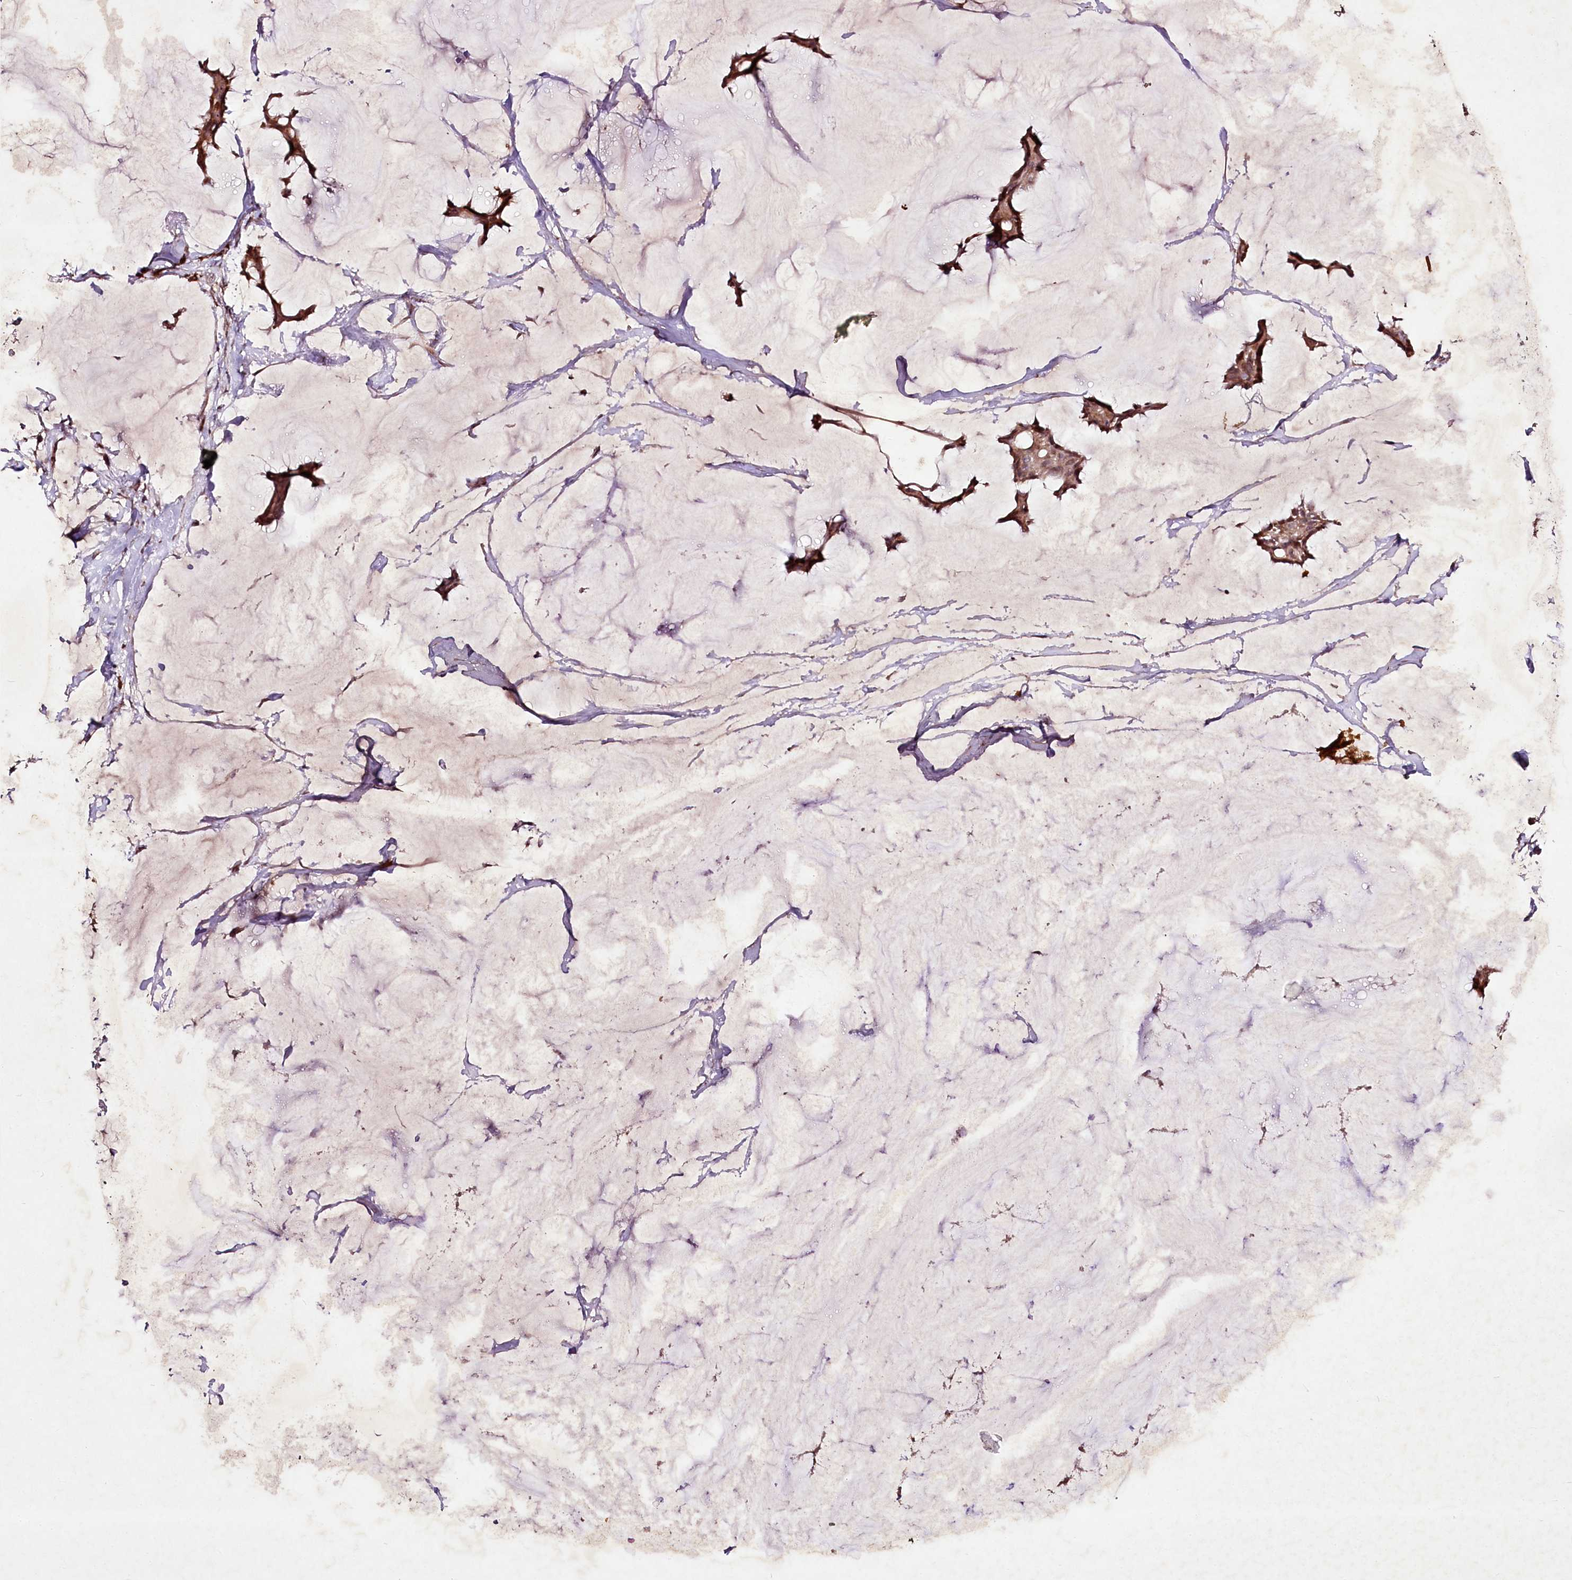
{"staining": {"intensity": "moderate", "quantity": ">75%", "location": "cytoplasmic/membranous"}, "tissue": "breast cancer", "cell_type": "Tumor cells", "image_type": "cancer", "snomed": [{"axis": "morphology", "description": "Duct carcinoma"}, {"axis": "topography", "description": "Breast"}], "caption": "Protein expression analysis of breast cancer shows moderate cytoplasmic/membranous positivity in approximately >75% of tumor cells. (DAB (3,3'-diaminobenzidine) IHC with brightfield microscopy, high magnification).", "gene": "DMP1", "patient": {"sex": "female", "age": 93}}